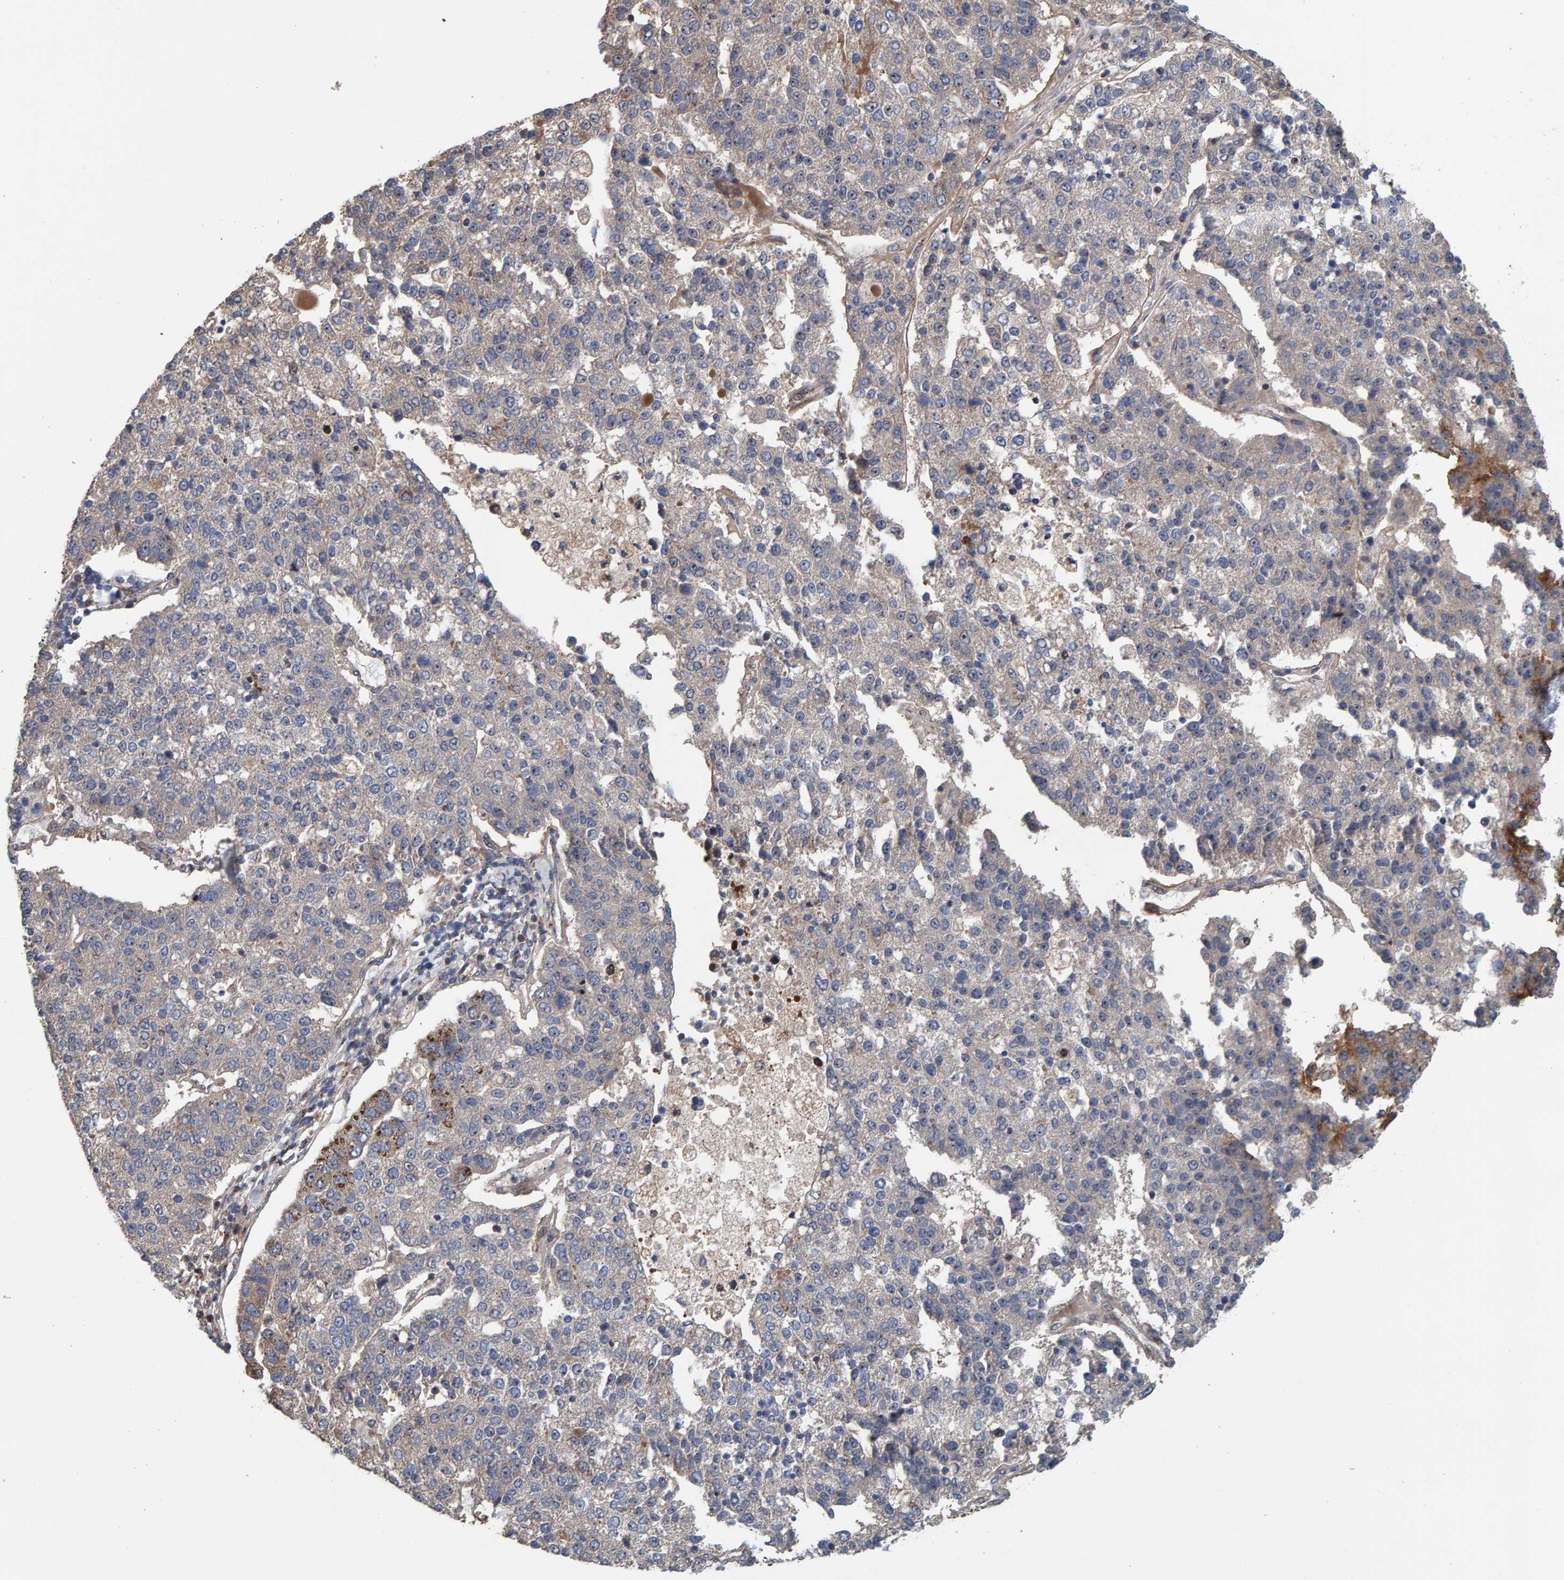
{"staining": {"intensity": "negative", "quantity": "none", "location": "none"}, "tissue": "pancreatic cancer", "cell_type": "Tumor cells", "image_type": "cancer", "snomed": [{"axis": "morphology", "description": "Adenocarcinoma, NOS"}, {"axis": "topography", "description": "Pancreas"}], "caption": "An immunohistochemistry (IHC) photomicrograph of adenocarcinoma (pancreatic) is shown. There is no staining in tumor cells of adenocarcinoma (pancreatic). (DAB immunohistochemistry (IHC), high magnification).", "gene": "CCDC25", "patient": {"sex": "female", "age": 61}}